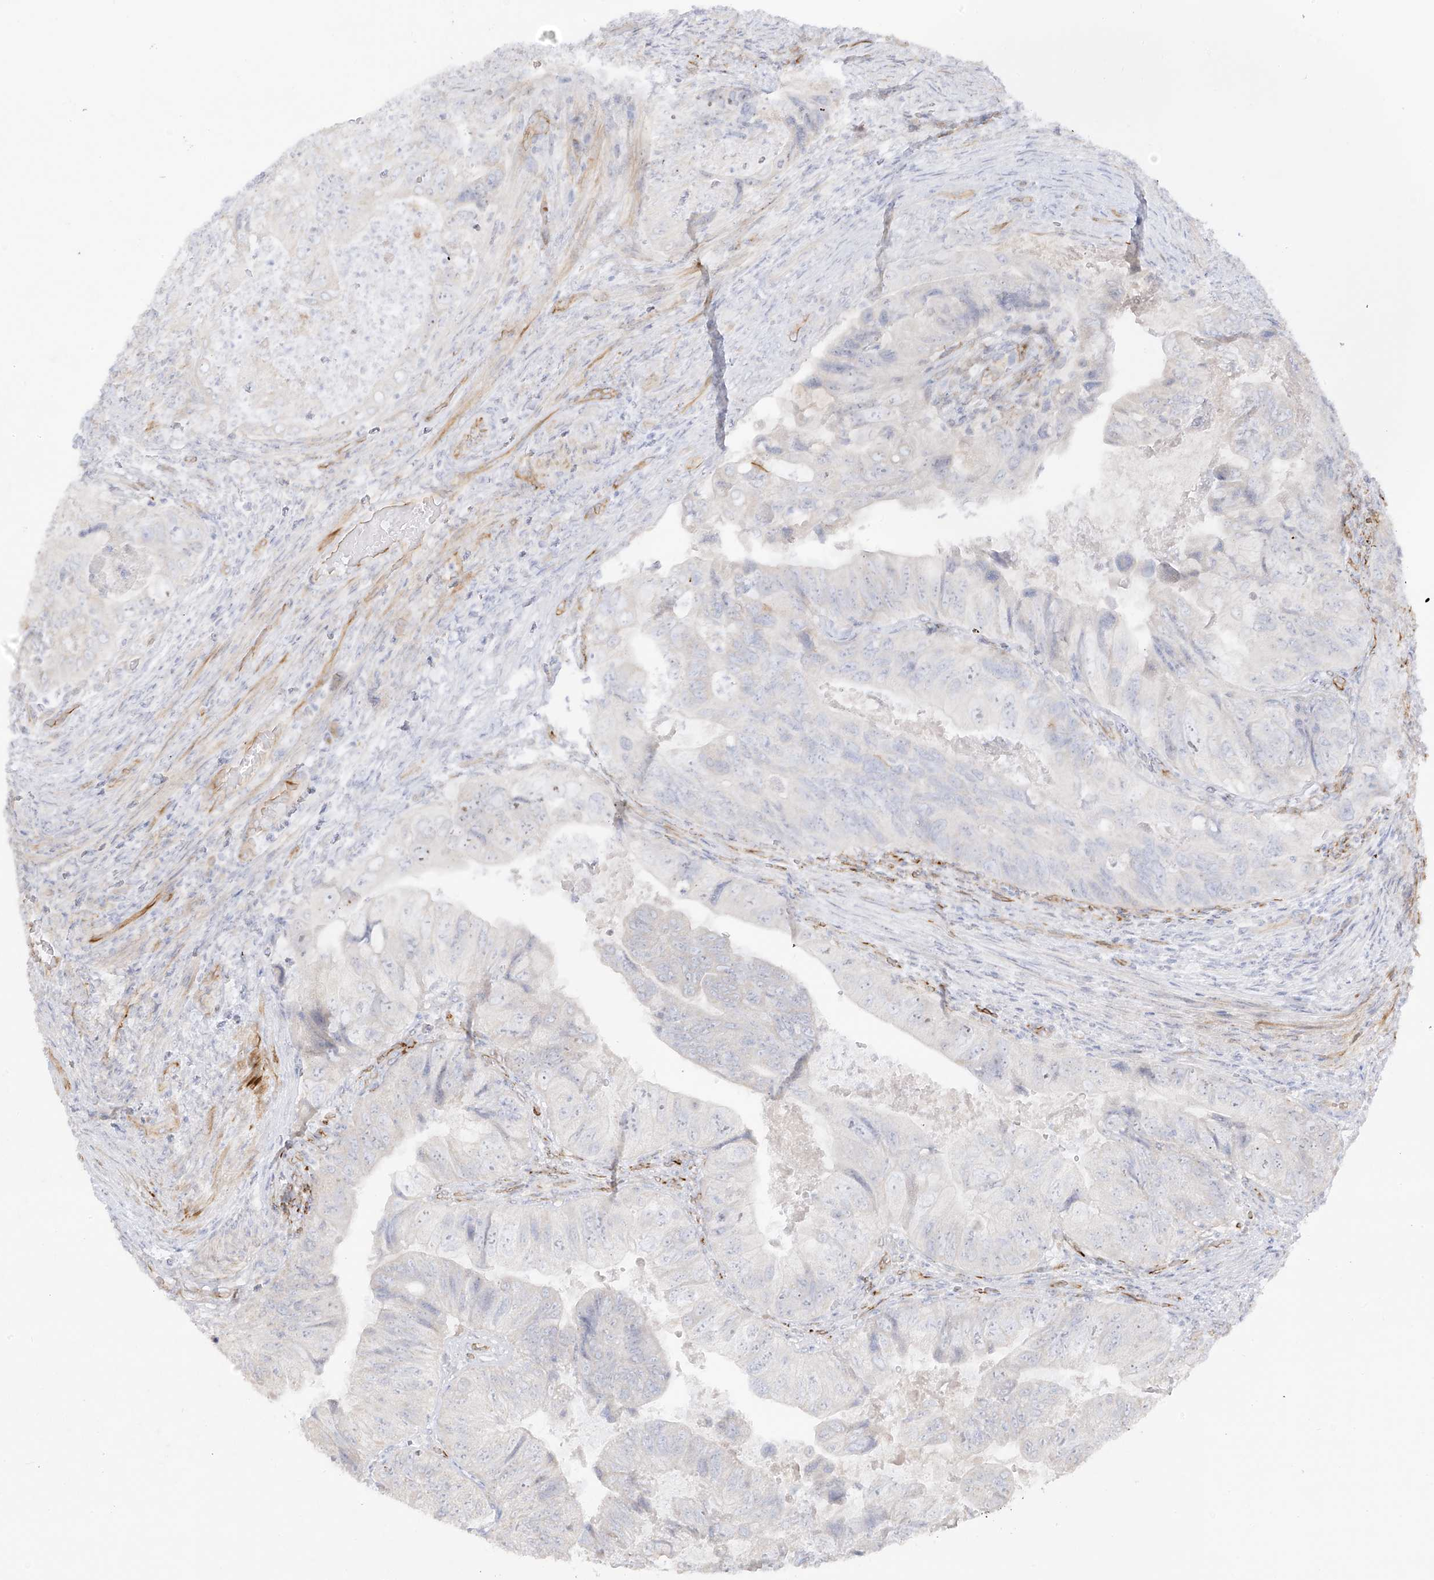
{"staining": {"intensity": "negative", "quantity": "none", "location": "none"}, "tissue": "colorectal cancer", "cell_type": "Tumor cells", "image_type": "cancer", "snomed": [{"axis": "morphology", "description": "Adenocarcinoma, NOS"}, {"axis": "topography", "description": "Rectum"}], "caption": "Tumor cells show no significant expression in colorectal cancer (adenocarcinoma).", "gene": "C11orf87", "patient": {"sex": "male", "age": 63}}